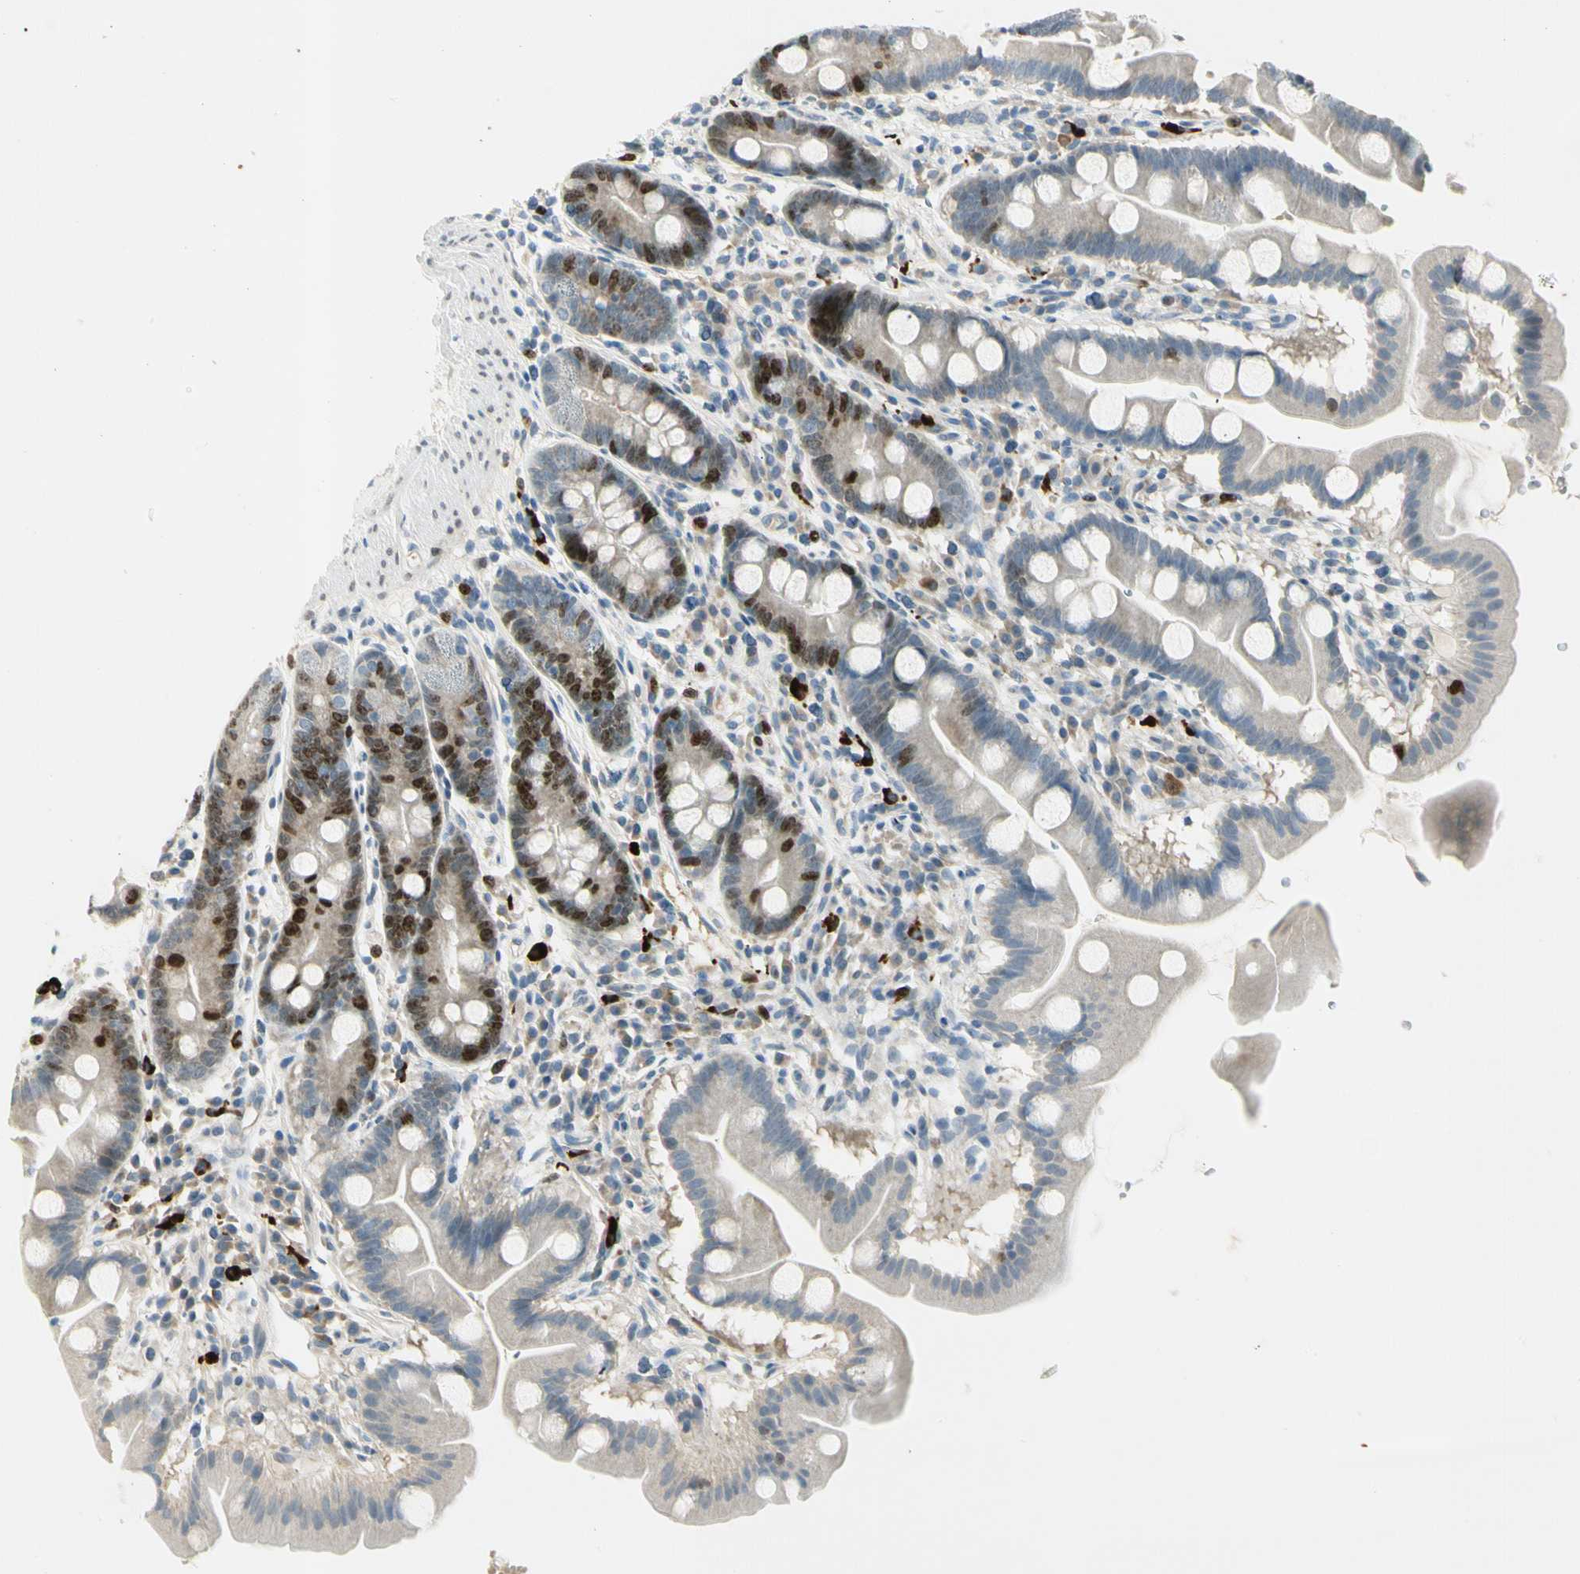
{"staining": {"intensity": "strong", "quantity": "<25%", "location": "nuclear"}, "tissue": "duodenum", "cell_type": "Glandular cells", "image_type": "normal", "snomed": [{"axis": "morphology", "description": "Normal tissue, NOS"}, {"axis": "topography", "description": "Duodenum"}], "caption": "Glandular cells reveal strong nuclear positivity in approximately <25% of cells in benign duodenum.", "gene": "PITX1", "patient": {"sex": "male", "age": 50}}